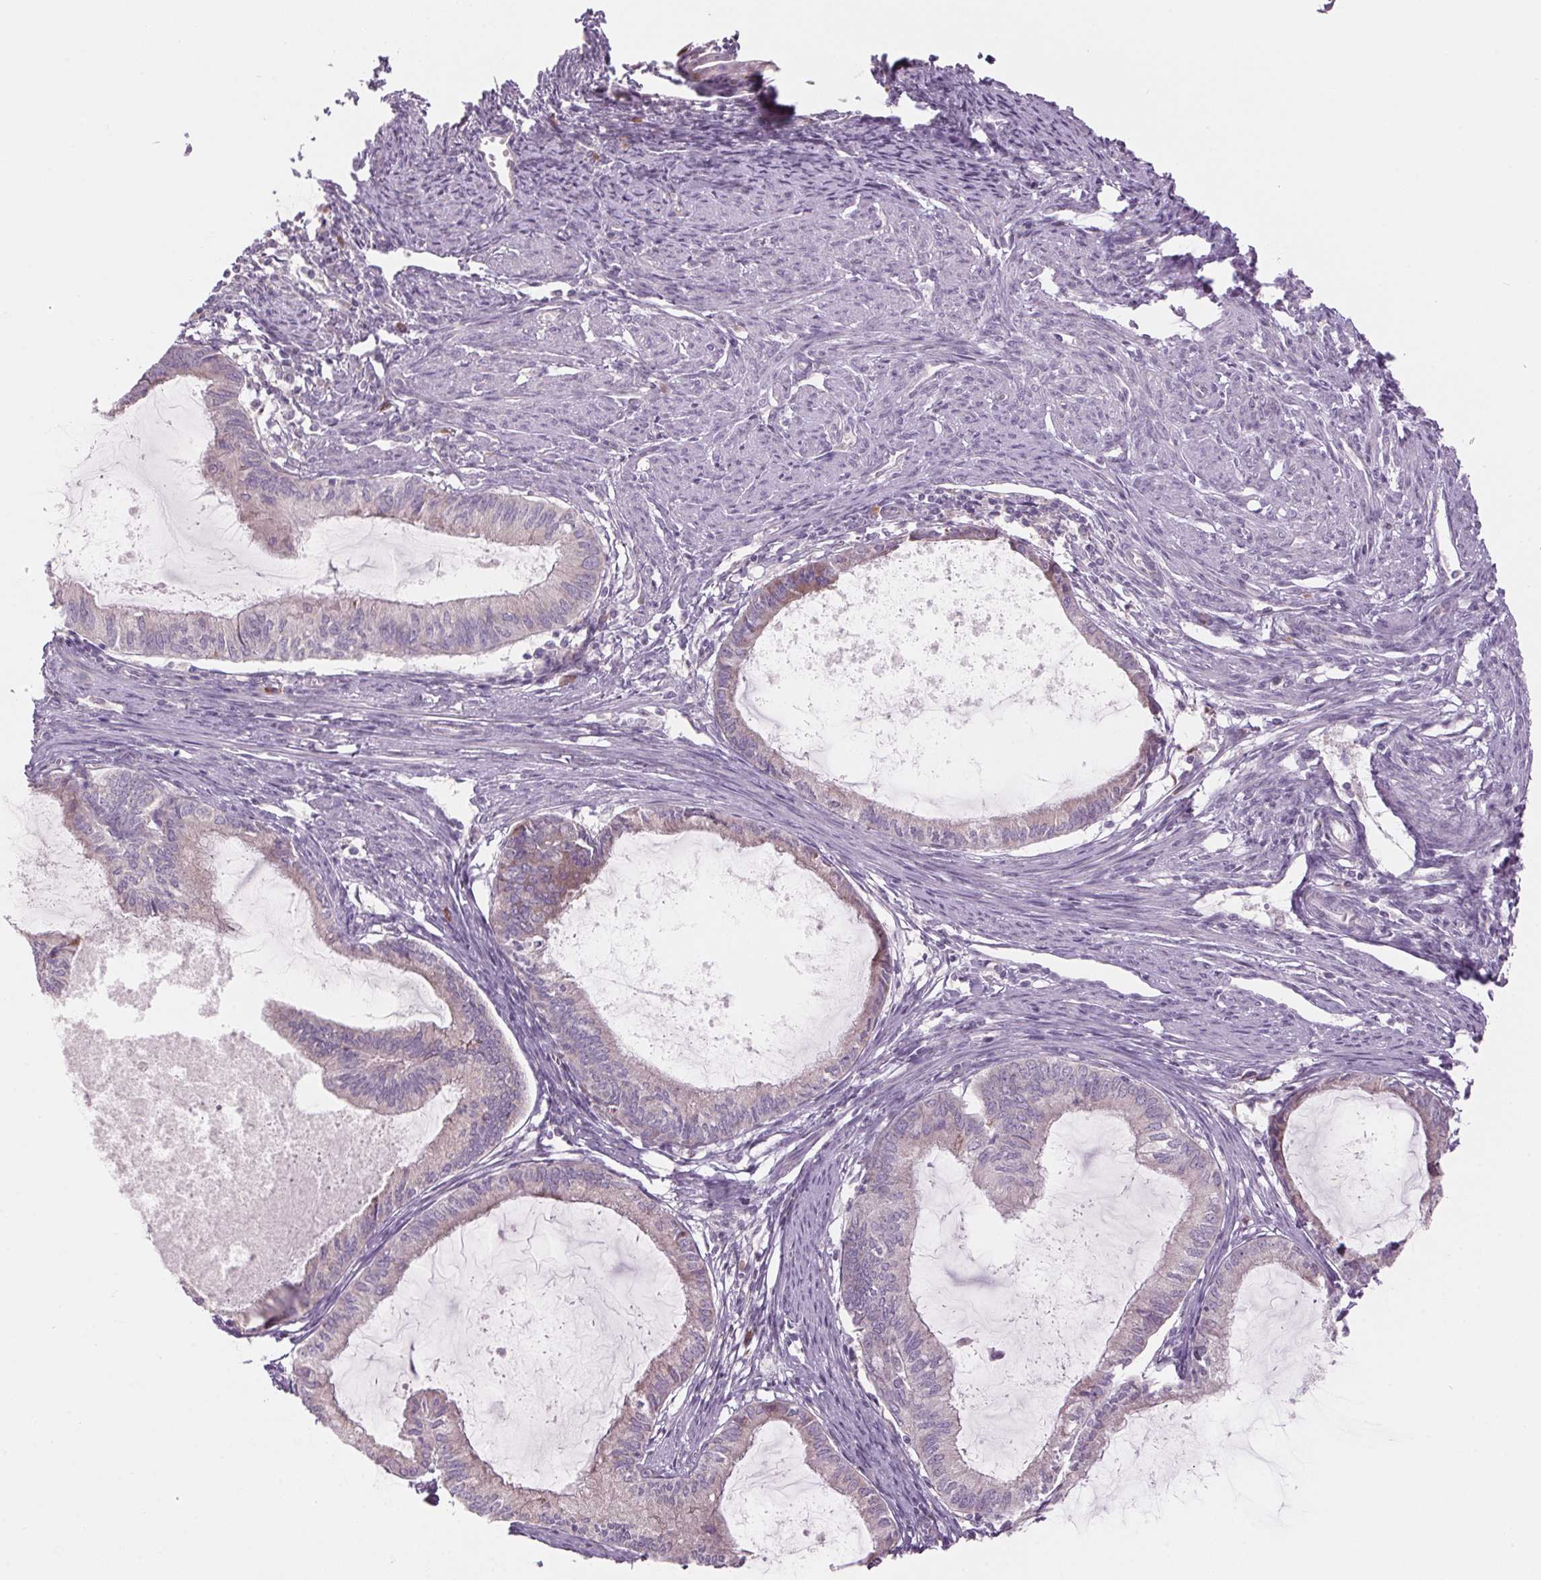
{"staining": {"intensity": "negative", "quantity": "none", "location": "none"}, "tissue": "endometrial cancer", "cell_type": "Tumor cells", "image_type": "cancer", "snomed": [{"axis": "morphology", "description": "Adenocarcinoma, NOS"}, {"axis": "topography", "description": "Endometrium"}], "caption": "The immunohistochemistry micrograph has no significant expression in tumor cells of endometrial adenocarcinoma tissue.", "gene": "GNMT", "patient": {"sex": "female", "age": 86}}